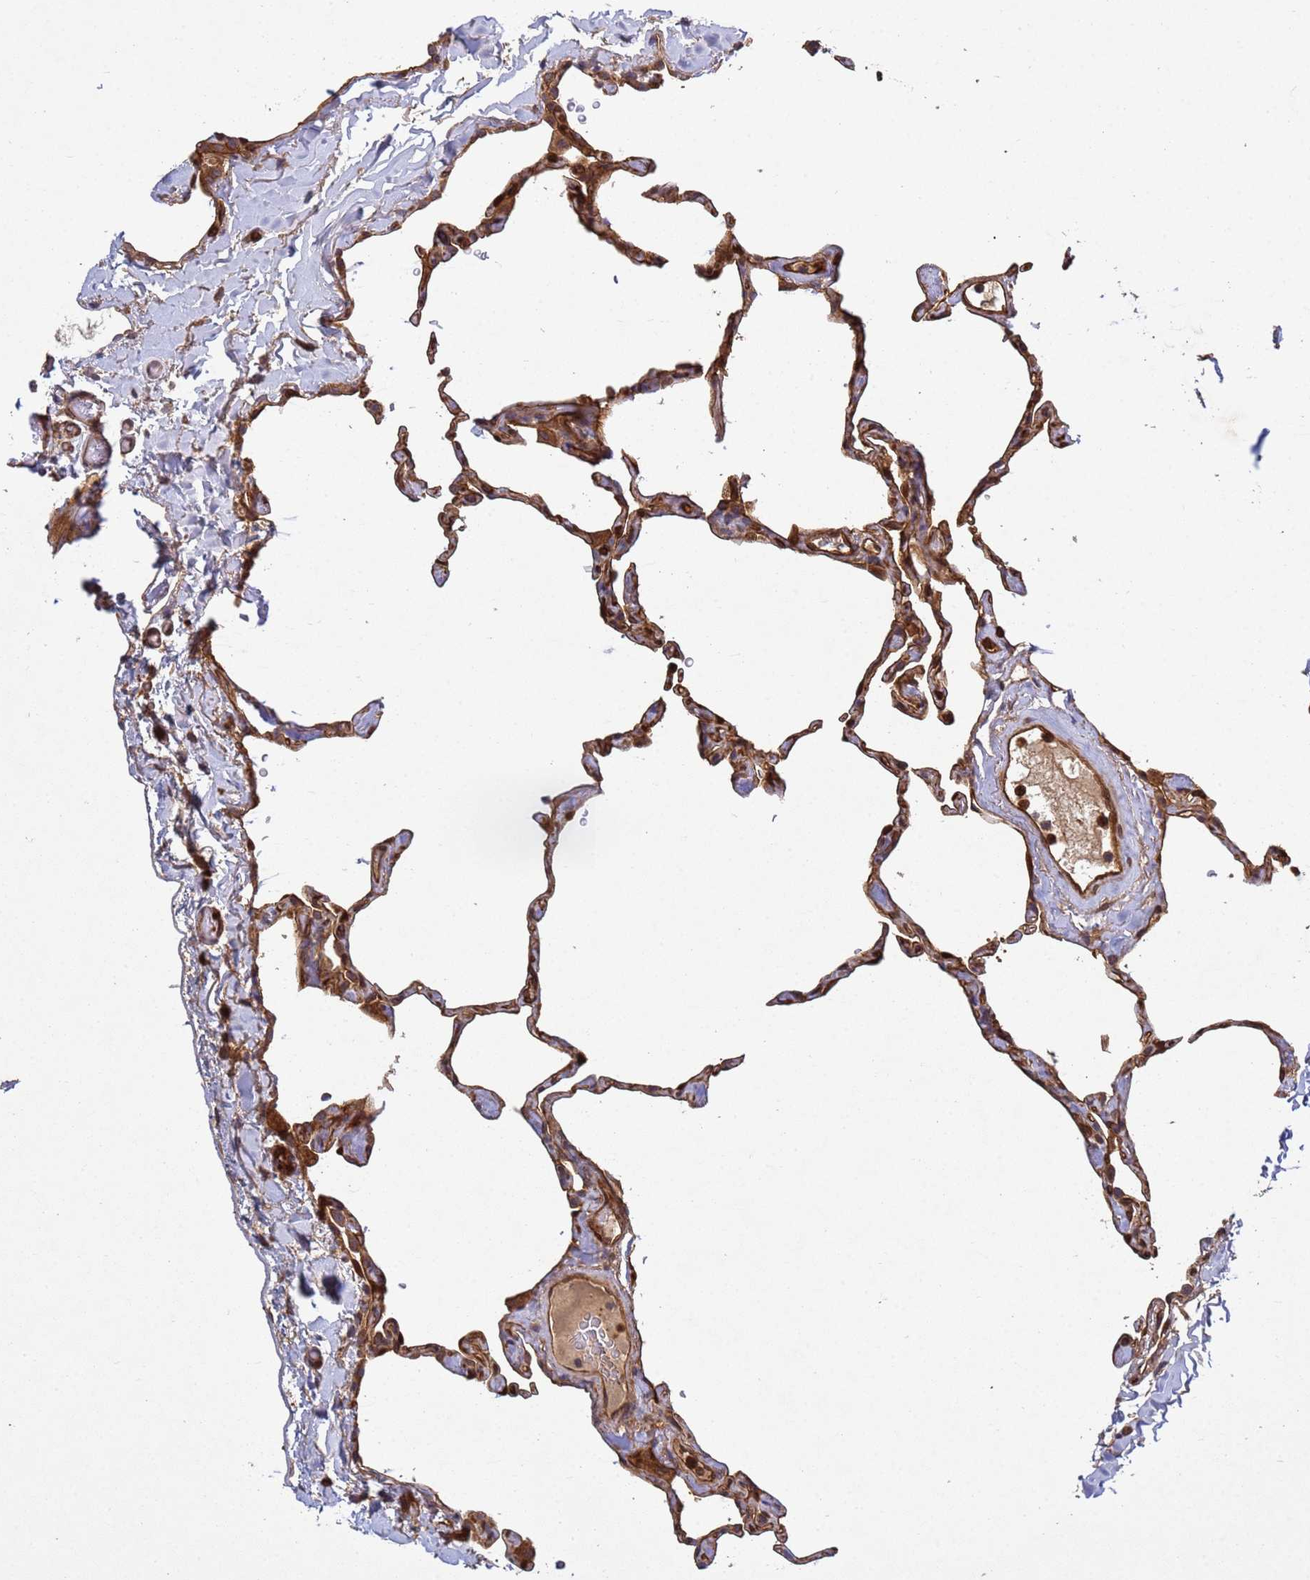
{"staining": {"intensity": "strong", "quantity": ">75%", "location": "cytoplasmic/membranous"}, "tissue": "lung", "cell_type": "Alveolar cells", "image_type": "normal", "snomed": [{"axis": "morphology", "description": "Normal tissue, NOS"}, {"axis": "topography", "description": "Lung"}], "caption": "A high-resolution histopathology image shows IHC staining of unremarkable lung, which reveals strong cytoplasmic/membranous expression in approximately >75% of alveolar cells.", "gene": "C8orf34", "patient": {"sex": "male", "age": 65}}